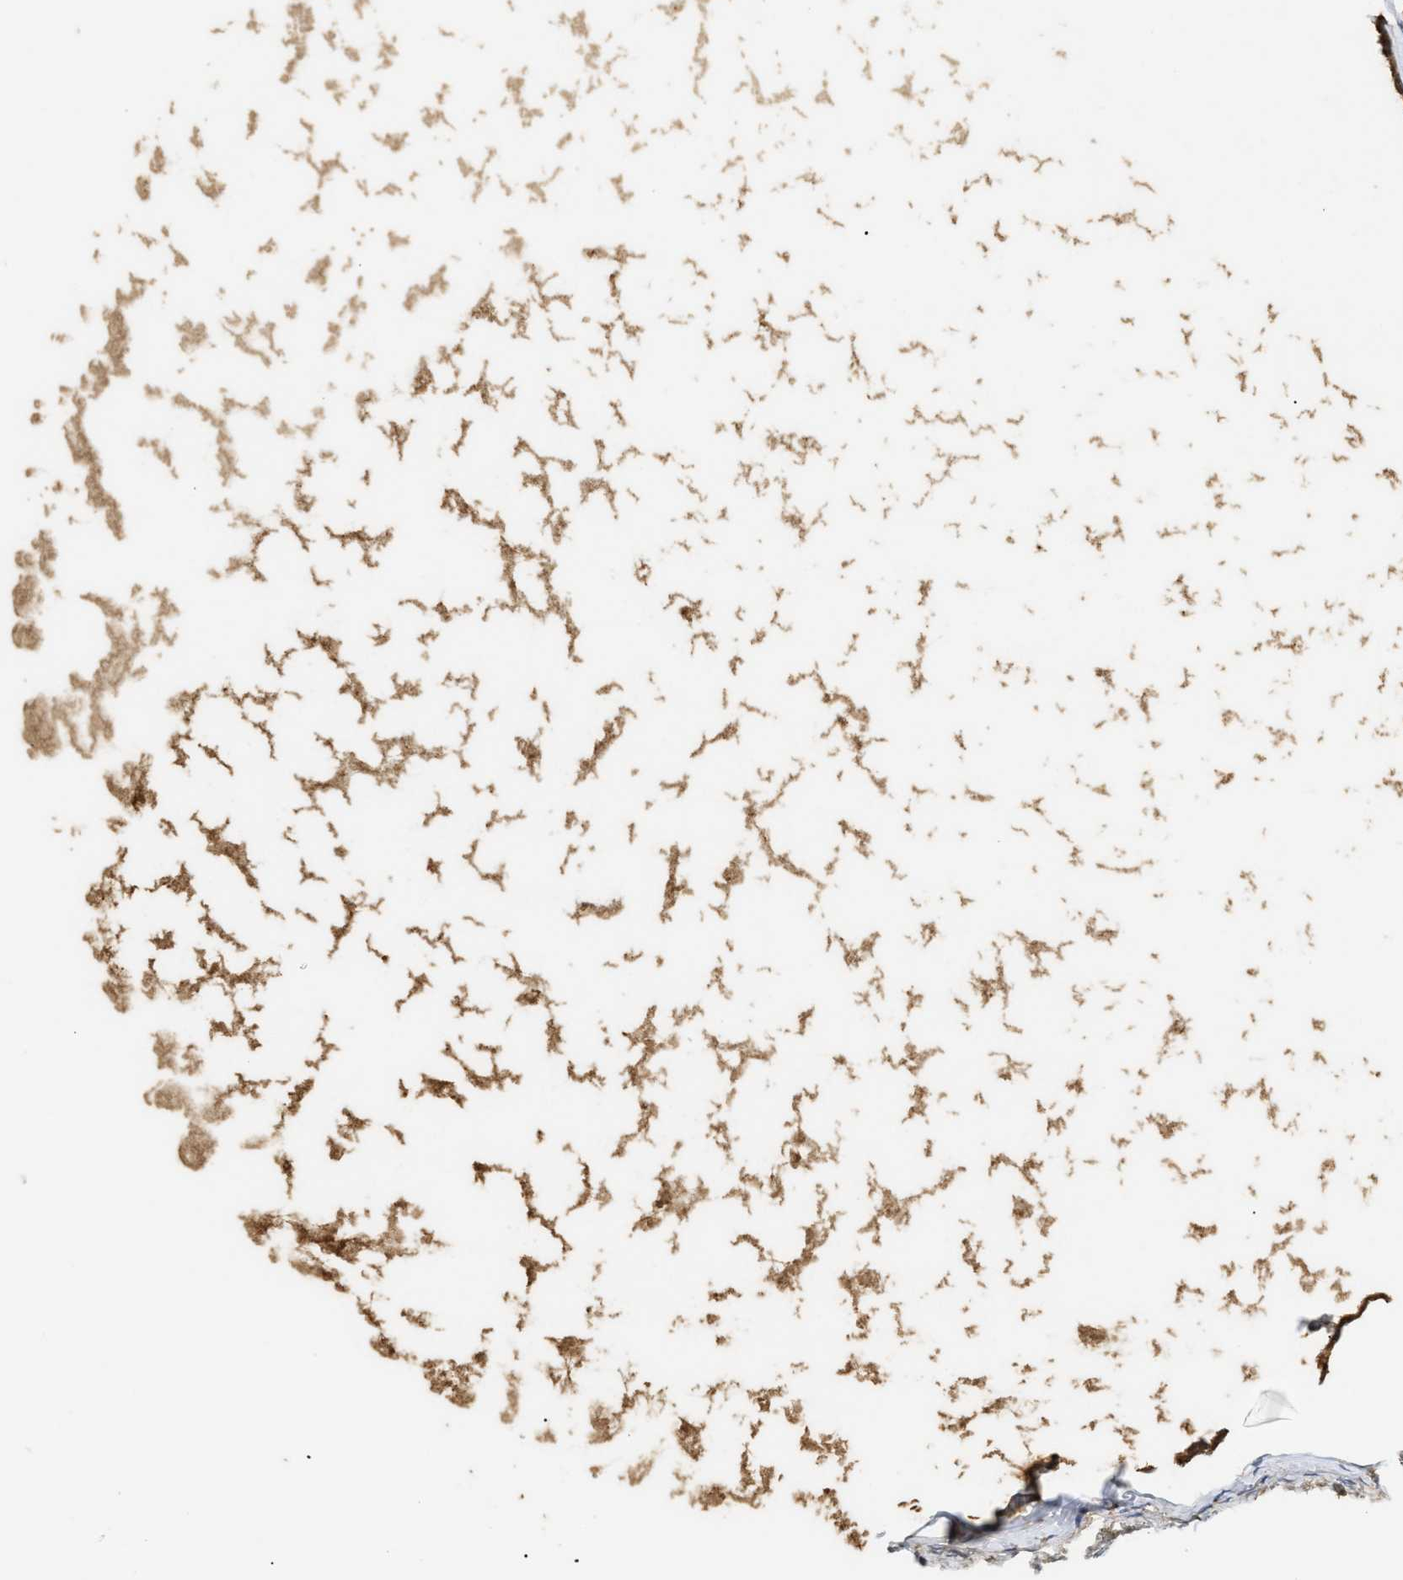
{"staining": {"intensity": "weak", "quantity": "<25%", "location": "cytoplasmic/membranous"}, "tissue": "ovary", "cell_type": "Ovarian stroma cells", "image_type": "normal", "snomed": [{"axis": "morphology", "description": "Normal tissue, NOS"}, {"axis": "topography", "description": "Ovary"}], "caption": "This is an immunohistochemistry micrograph of unremarkable ovary. There is no staining in ovarian stroma cells.", "gene": "ANXA4", "patient": {"sex": "female", "age": 33}}